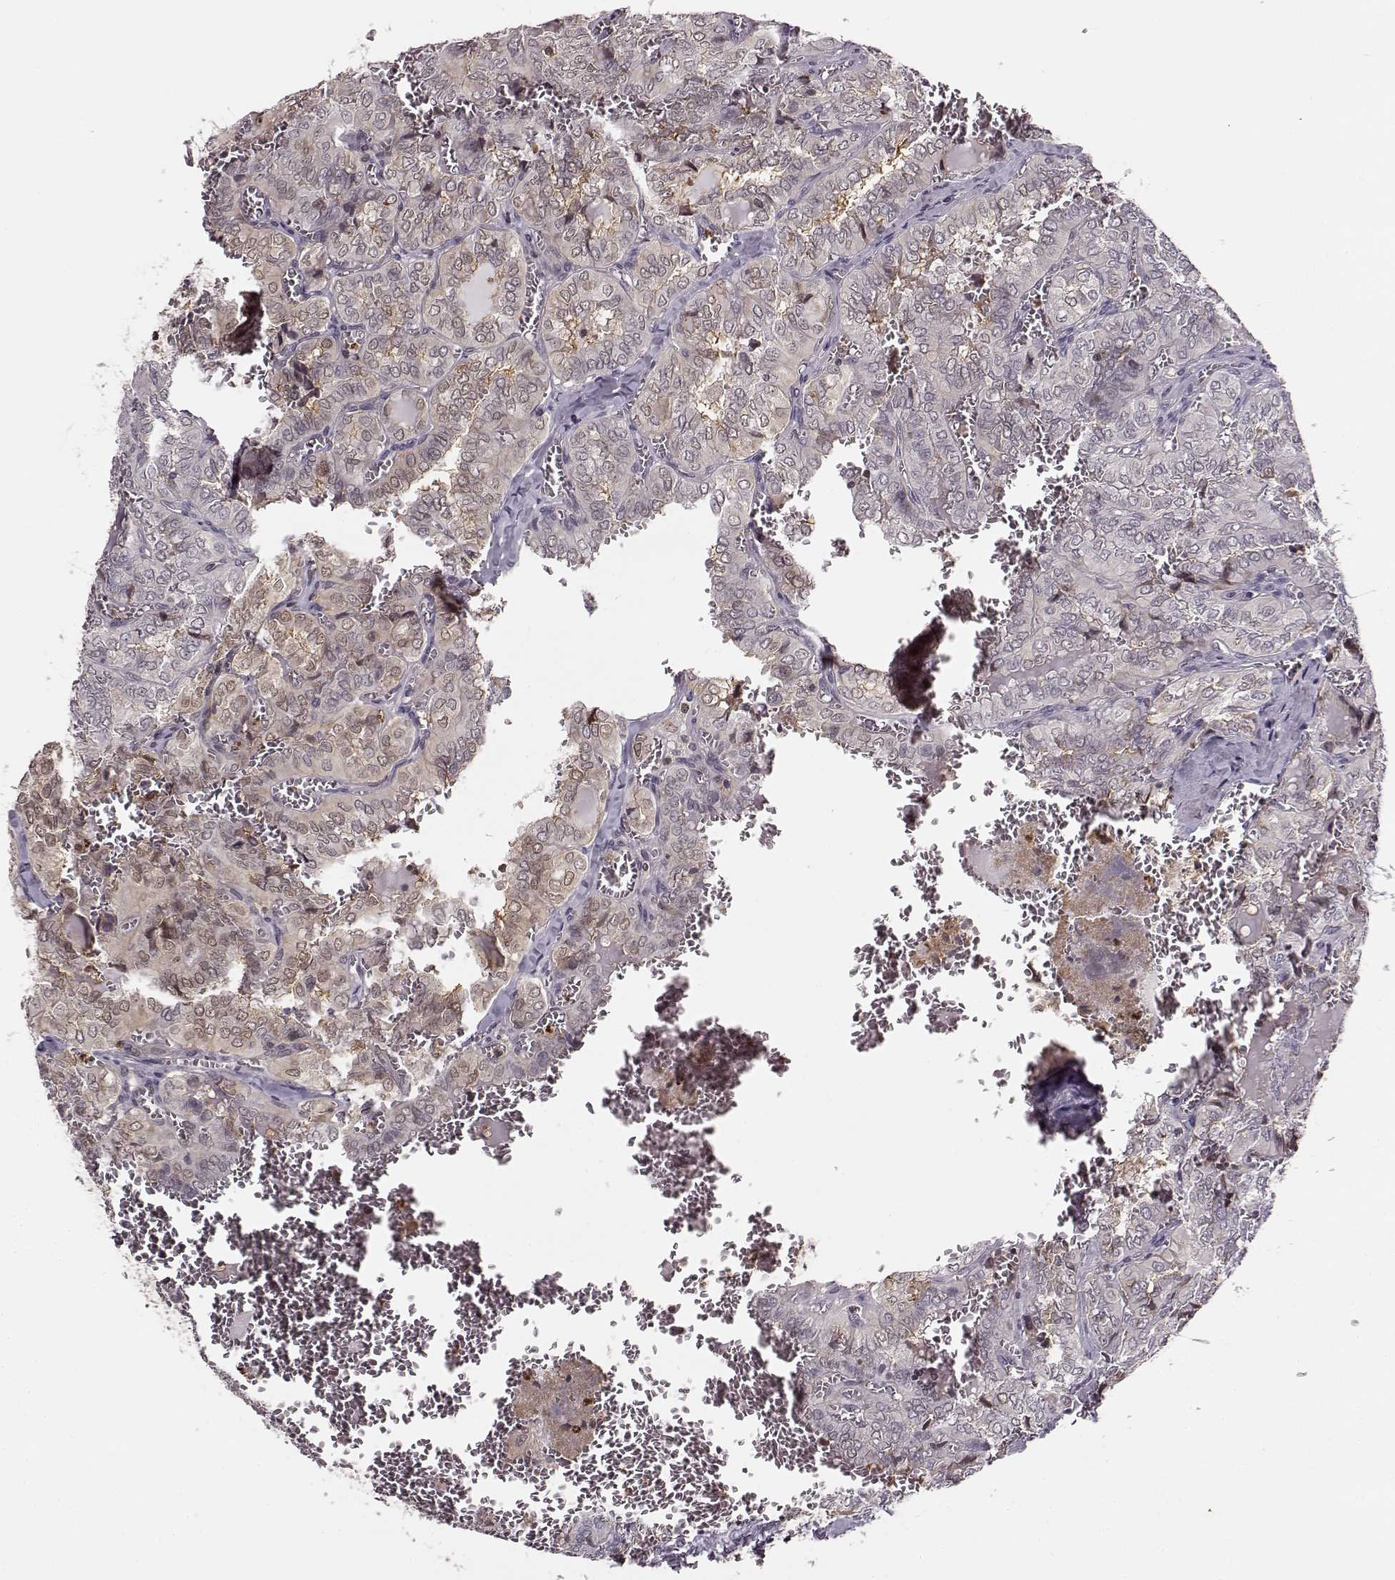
{"staining": {"intensity": "weak", "quantity": "<25%", "location": "cytoplasmic/membranous"}, "tissue": "thyroid cancer", "cell_type": "Tumor cells", "image_type": "cancer", "snomed": [{"axis": "morphology", "description": "Papillary adenocarcinoma, NOS"}, {"axis": "topography", "description": "Thyroid gland"}], "caption": "Image shows no protein staining in tumor cells of thyroid cancer (papillary adenocarcinoma) tissue.", "gene": "MFSD1", "patient": {"sex": "female", "age": 41}}